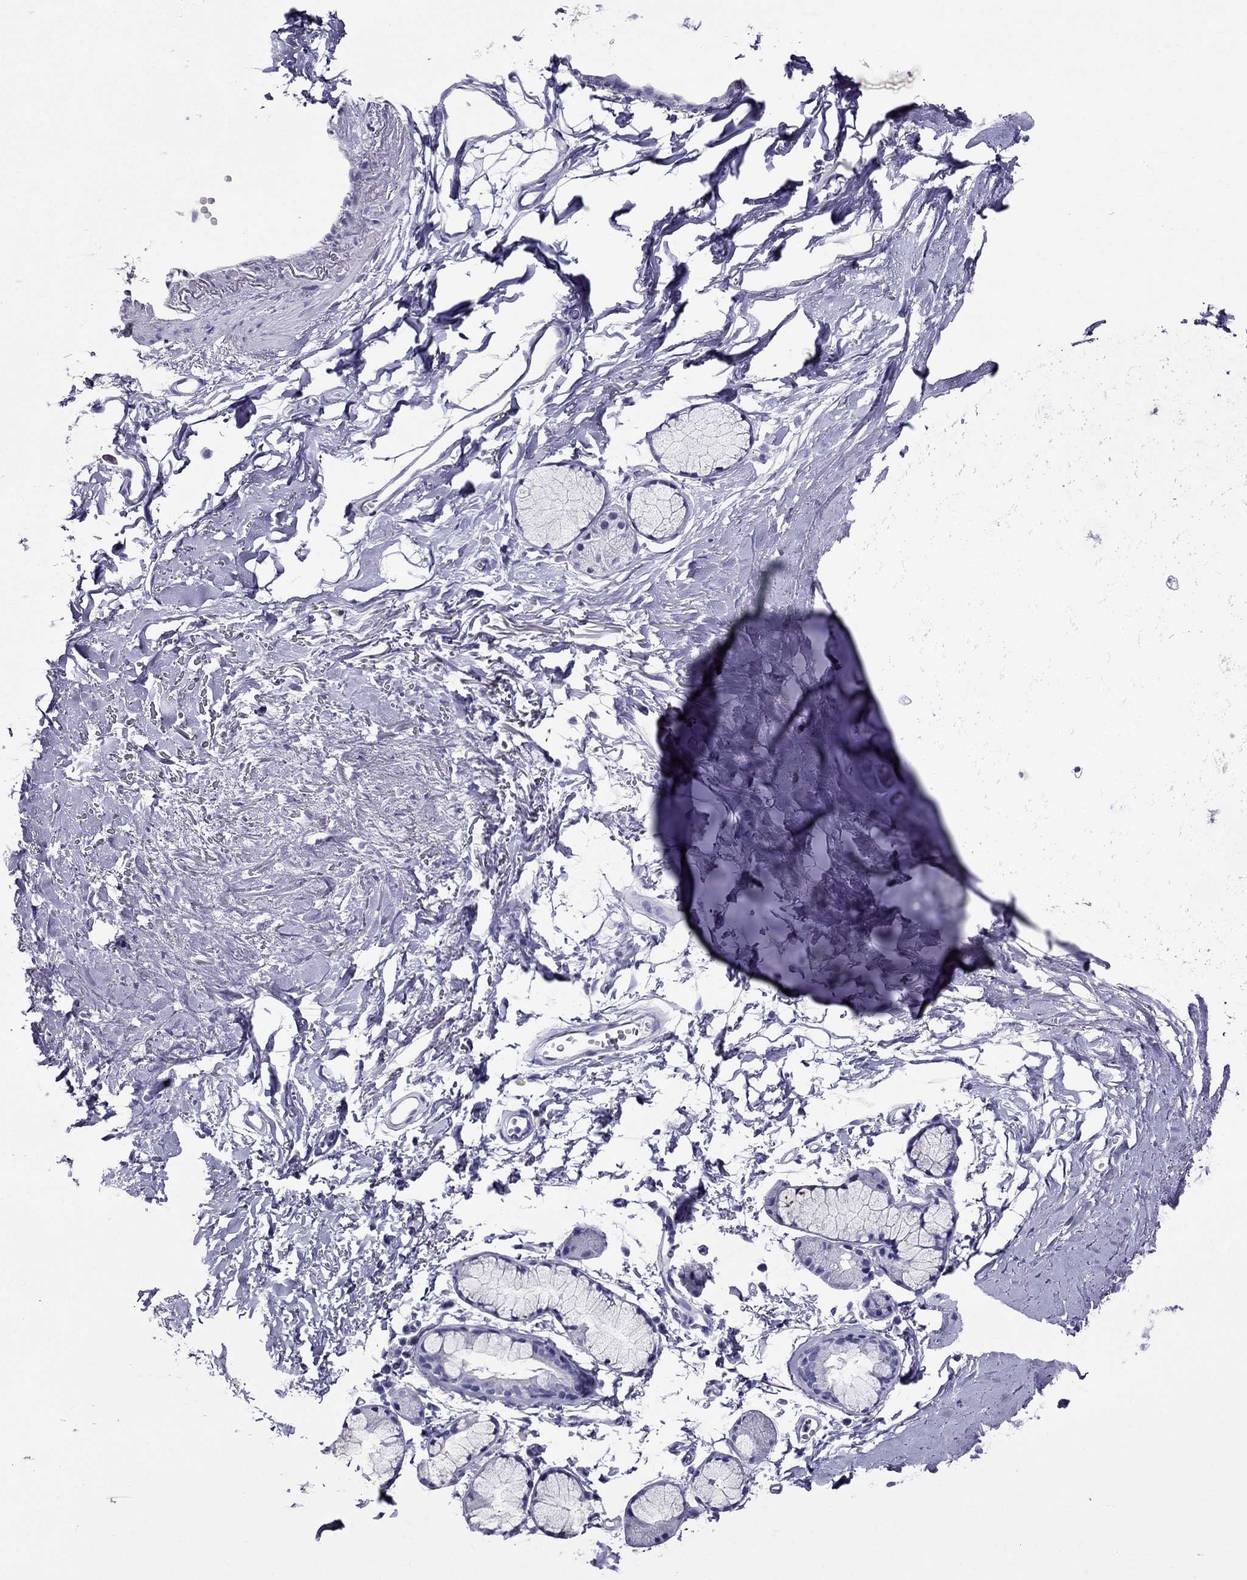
{"staining": {"intensity": "negative", "quantity": "none", "location": "none"}, "tissue": "soft tissue", "cell_type": "Chondrocytes", "image_type": "normal", "snomed": [{"axis": "morphology", "description": "Normal tissue, NOS"}, {"axis": "topography", "description": "Cartilage tissue"}, {"axis": "topography", "description": "Bronchus"}], "caption": "Human soft tissue stained for a protein using IHC demonstrates no positivity in chondrocytes.", "gene": "ZNF541", "patient": {"sex": "female", "age": 79}}